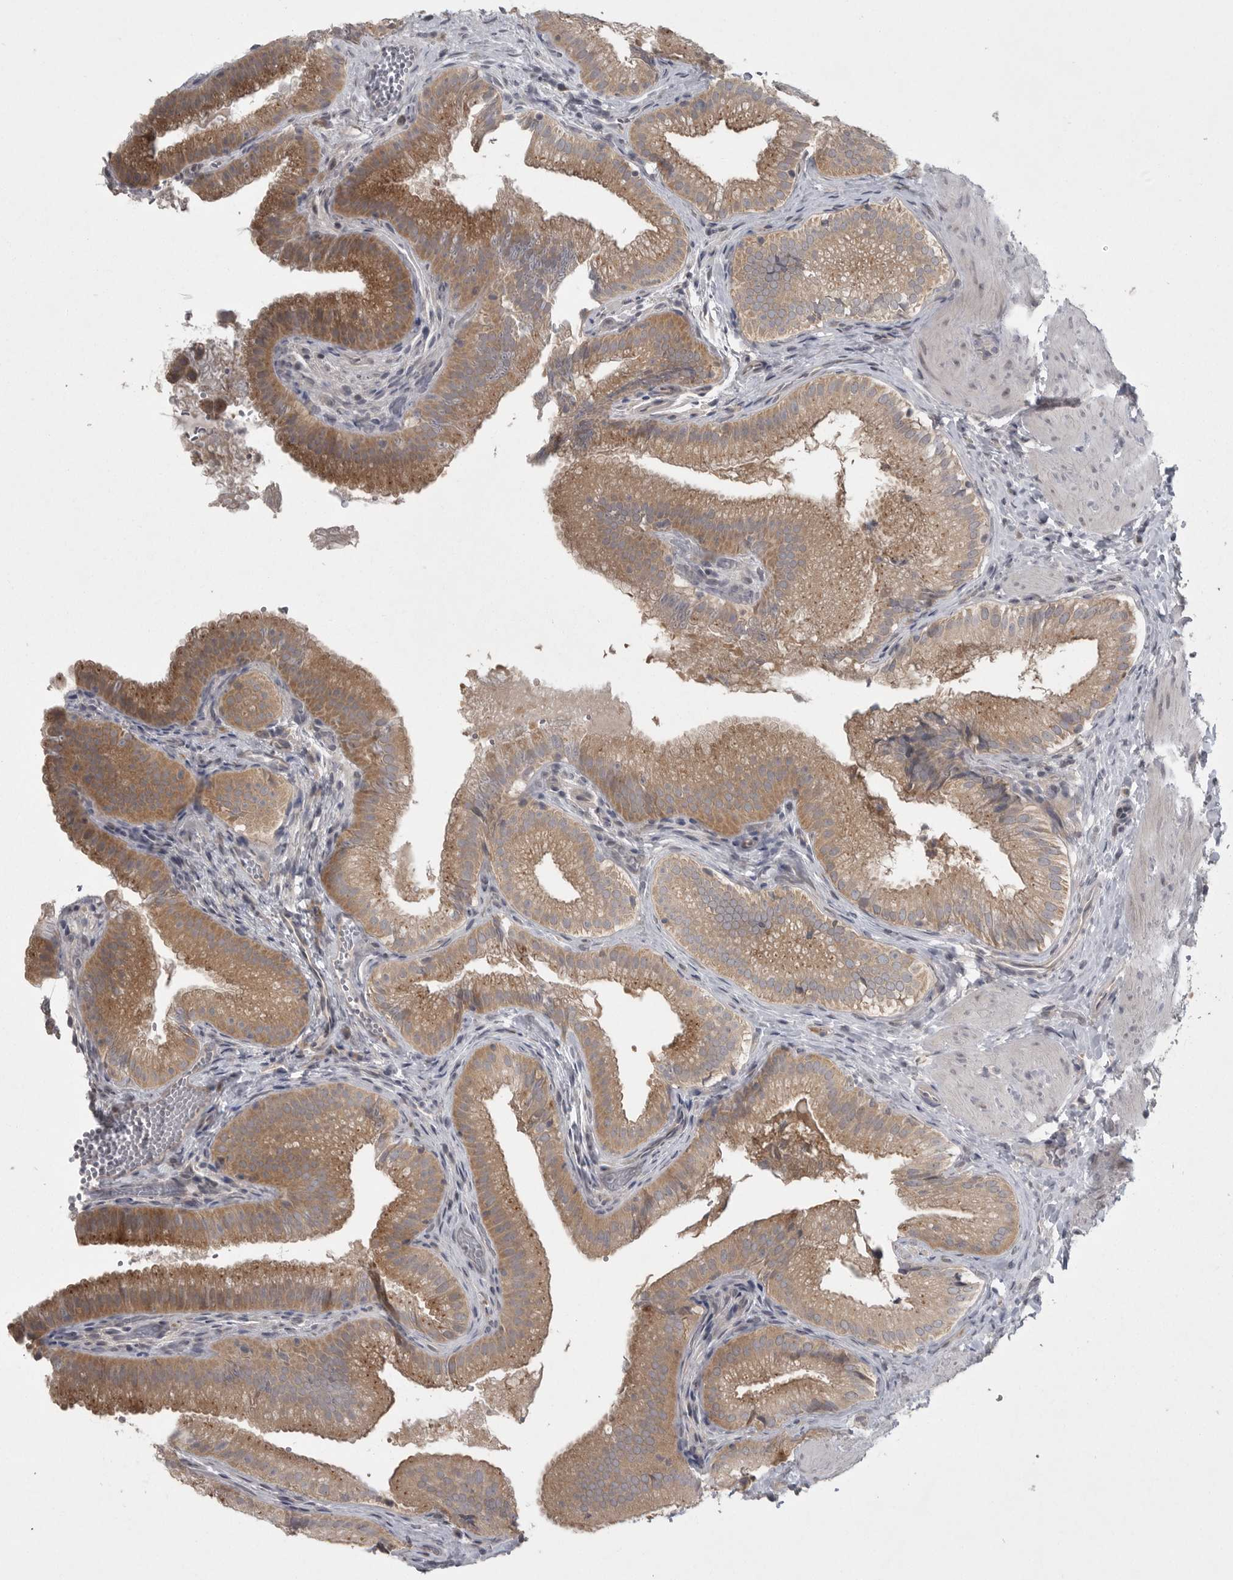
{"staining": {"intensity": "moderate", "quantity": ">75%", "location": "cytoplasmic/membranous"}, "tissue": "gallbladder", "cell_type": "Glandular cells", "image_type": "normal", "snomed": [{"axis": "morphology", "description": "Normal tissue, NOS"}, {"axis": "topography", "description": "Gallbladder"}], "caption": "Immunohistochemical staining of benign human gallbladder shows >75% levels of moderate cytoplasmic/membranous protein staining in about >75% of glandular cells.", "gene": "PHF13", "patient": {"sex": "female", "age": 30}}